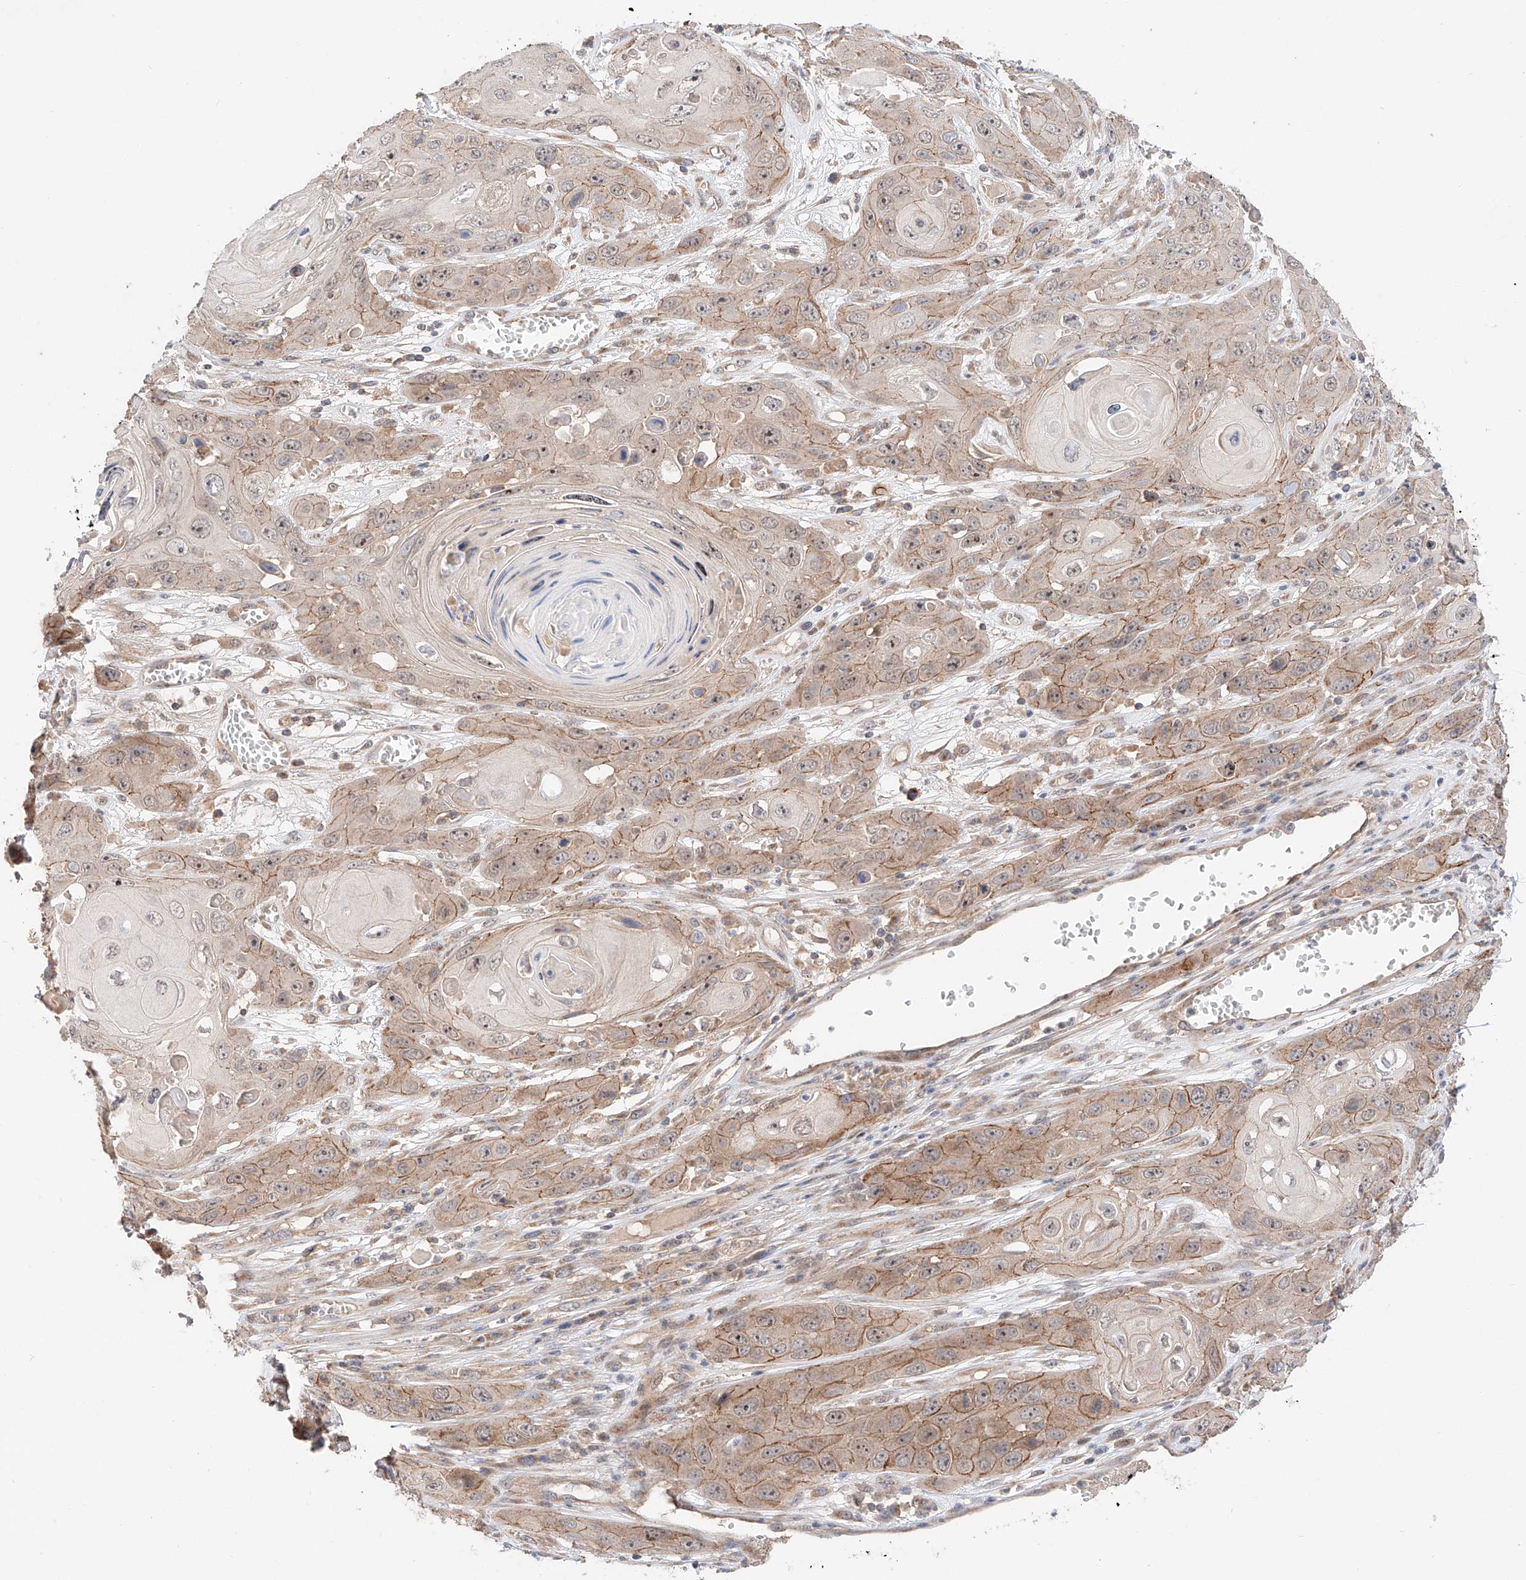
{"staining": {"intensity": "moderate", "quantity": "25%-75%", "location": "cytoplasmic/membranous"}, "tissue": "skin cancer", "cell_type": "Tumor cells", "image_type": "cancer", "snomed": [{"axis": "morphology", "description": "Squamous cell carcinoma, NOS"}, {"axis": "topography", "description": "Skin"}], "caption": "IHC of skin squamous cell carcinoma displays medium levels of moderate cytoplasmic/membranous positivity in approximately 25%-75% of tumor cells. The staining is performed using DAB brown chromogen to label protein expression. The nuclei are counter-stained blue using hematoxylin.", "gene": "XPNPEP1", "patient": {"sex": "male", "age": 55}}